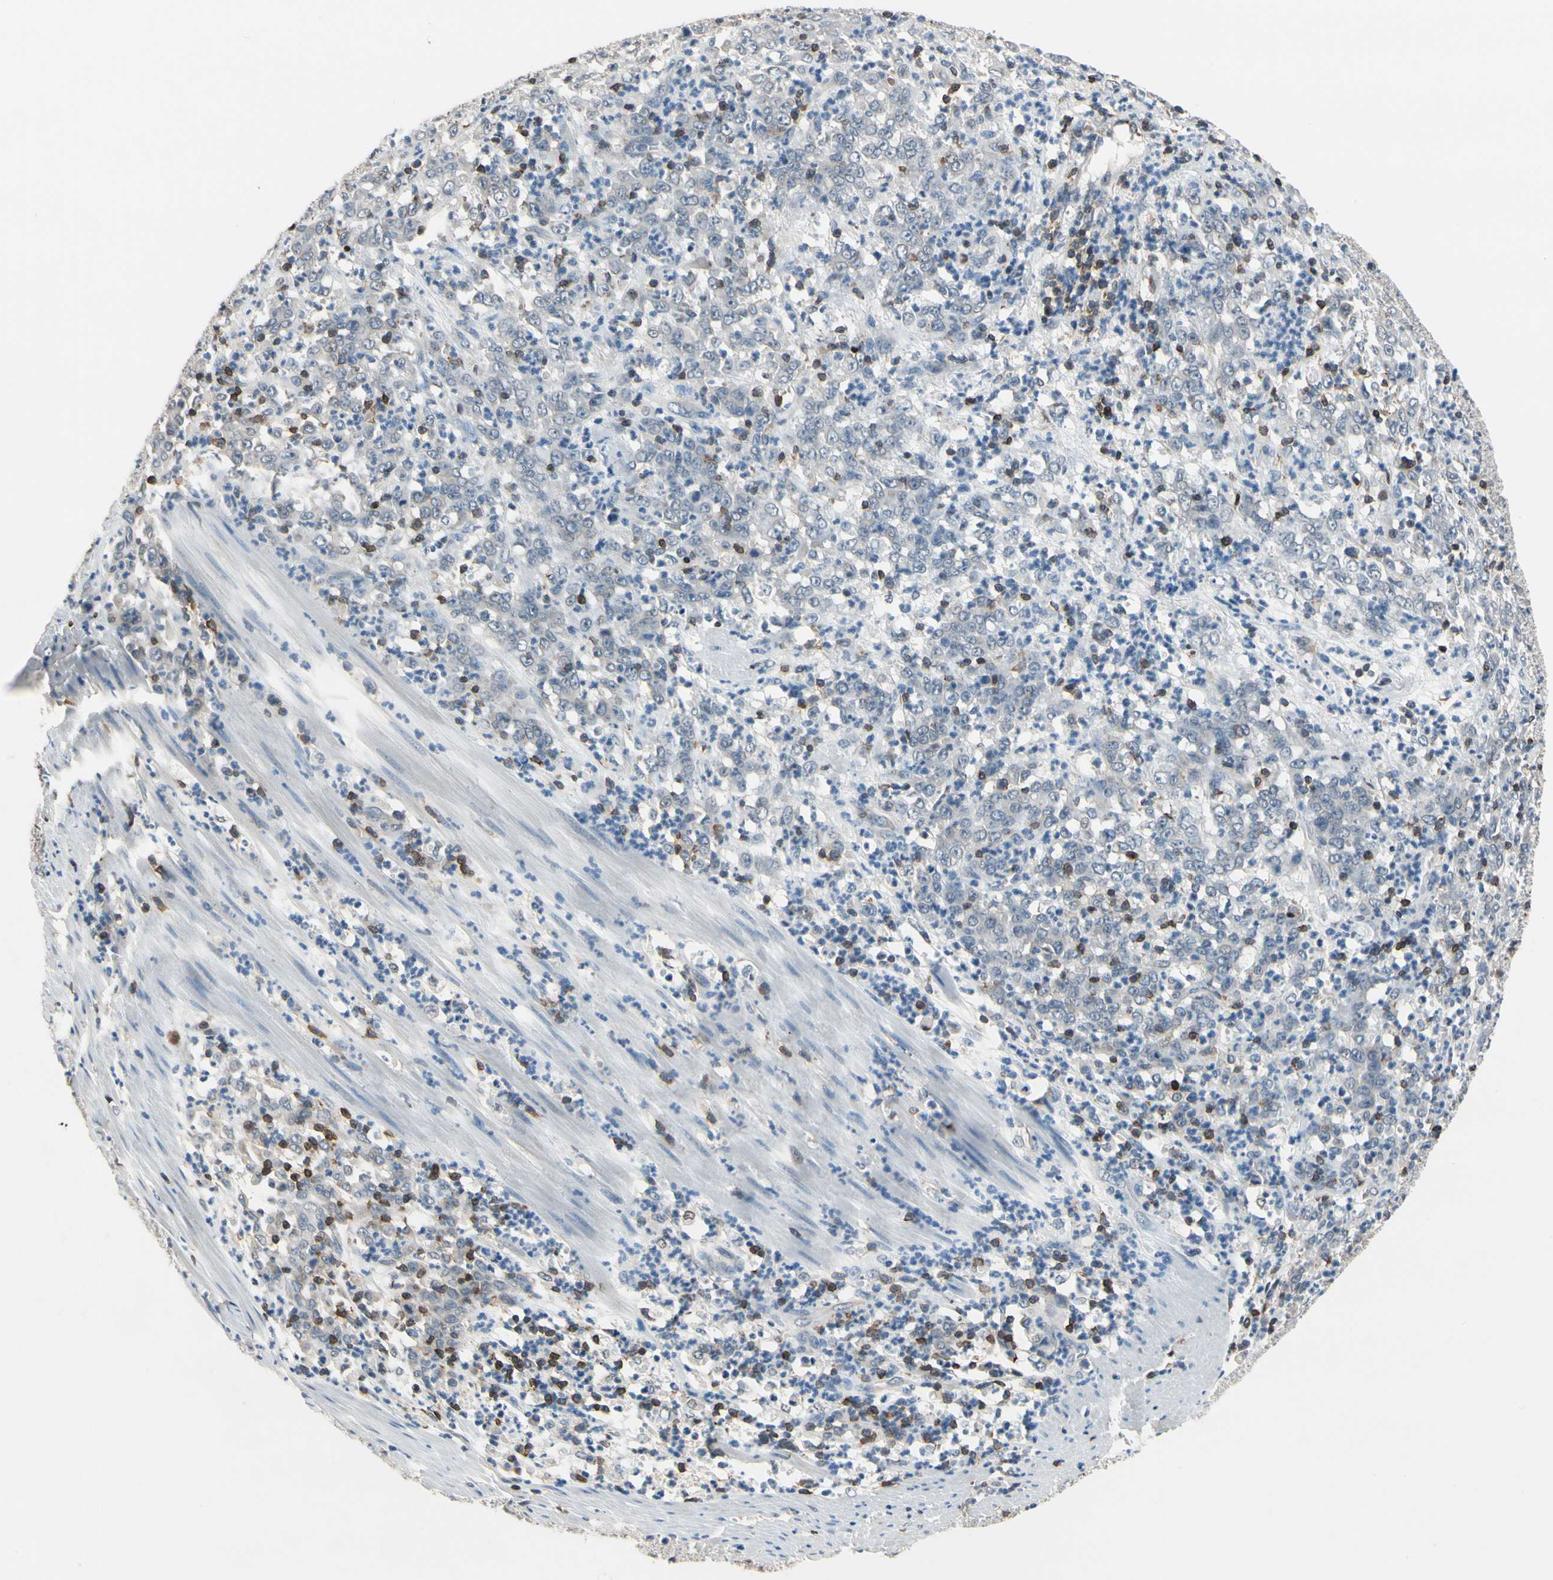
{"staining": {"intensity": "negative", "quantity": "none", "location": "none"}, "tissue": "stomach cancer", "cell_type": "Tumor cells", "image_type": "cancer", "snomed": [{"axis": "morphology", "description": "Adenocarcinoma, NOS"}, {"axis": "topography", "description": "Stomach, lower"}], "caption": "This histopathology image is of stomach cancer stained with immunohistochemistry (IHC) to label a protein in brown with the nuclei are counter-stained blue. There is no positivity in tumor cells.", "gene": "NFATC2", "patient": {"sex": "female", "age": 71}}